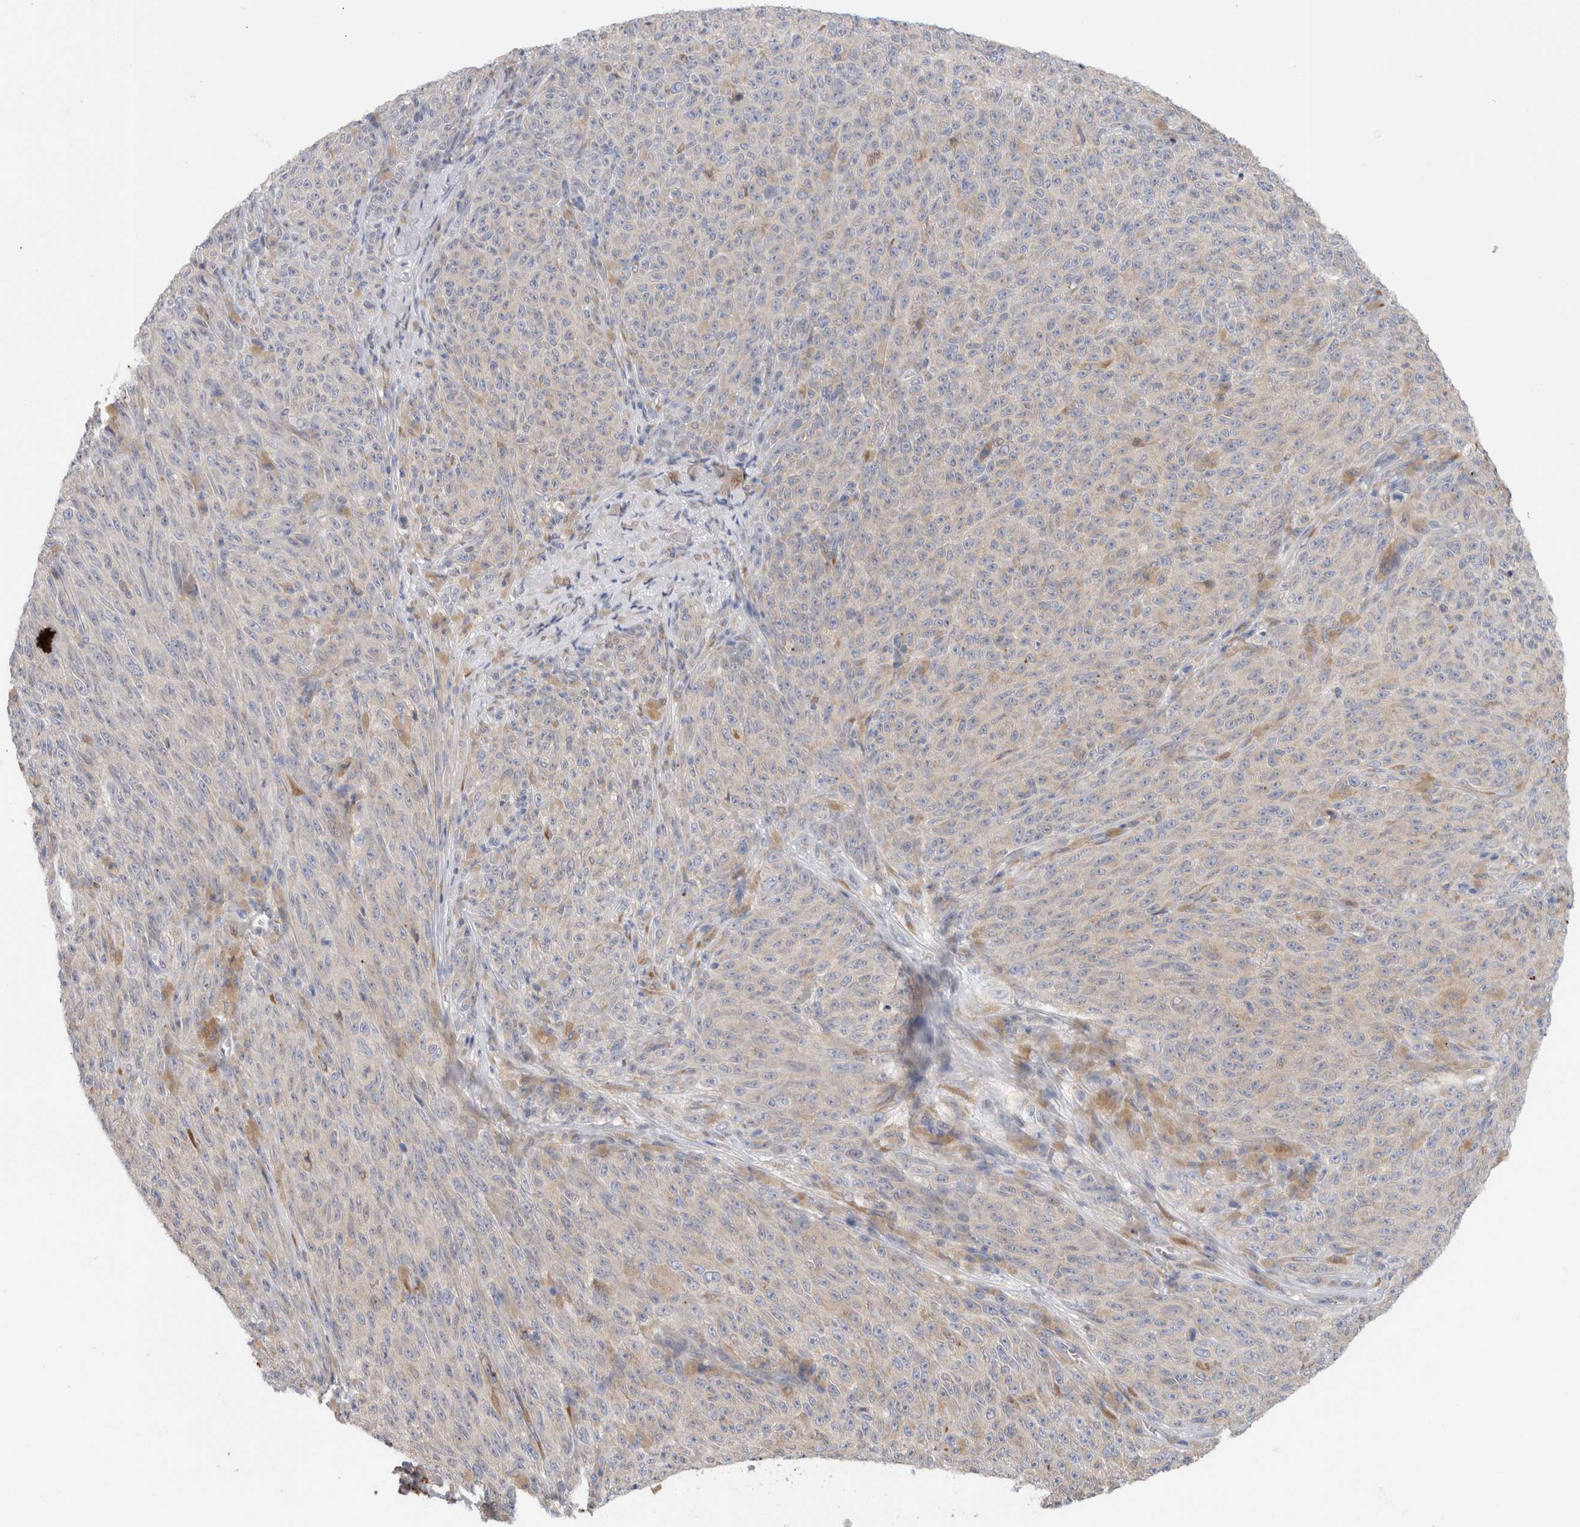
{"staining": {"intensity": "negative", "quantity": "none", "location": "none"}, "tissue": "melanoma", "cell_type": "Tumor cells", "image_type": "cancer", "snomed": [{"axis": "morphology", "description": "Malignant melanoma, NOS"}, {"axis": "topography", "description": "Skin"}], "caption": "An image of malignant melanoma stained for a protein displays no brown staining in tumor cells.", "gene": "P4HA1", "patient": {"sex": "female", "age": 82}}